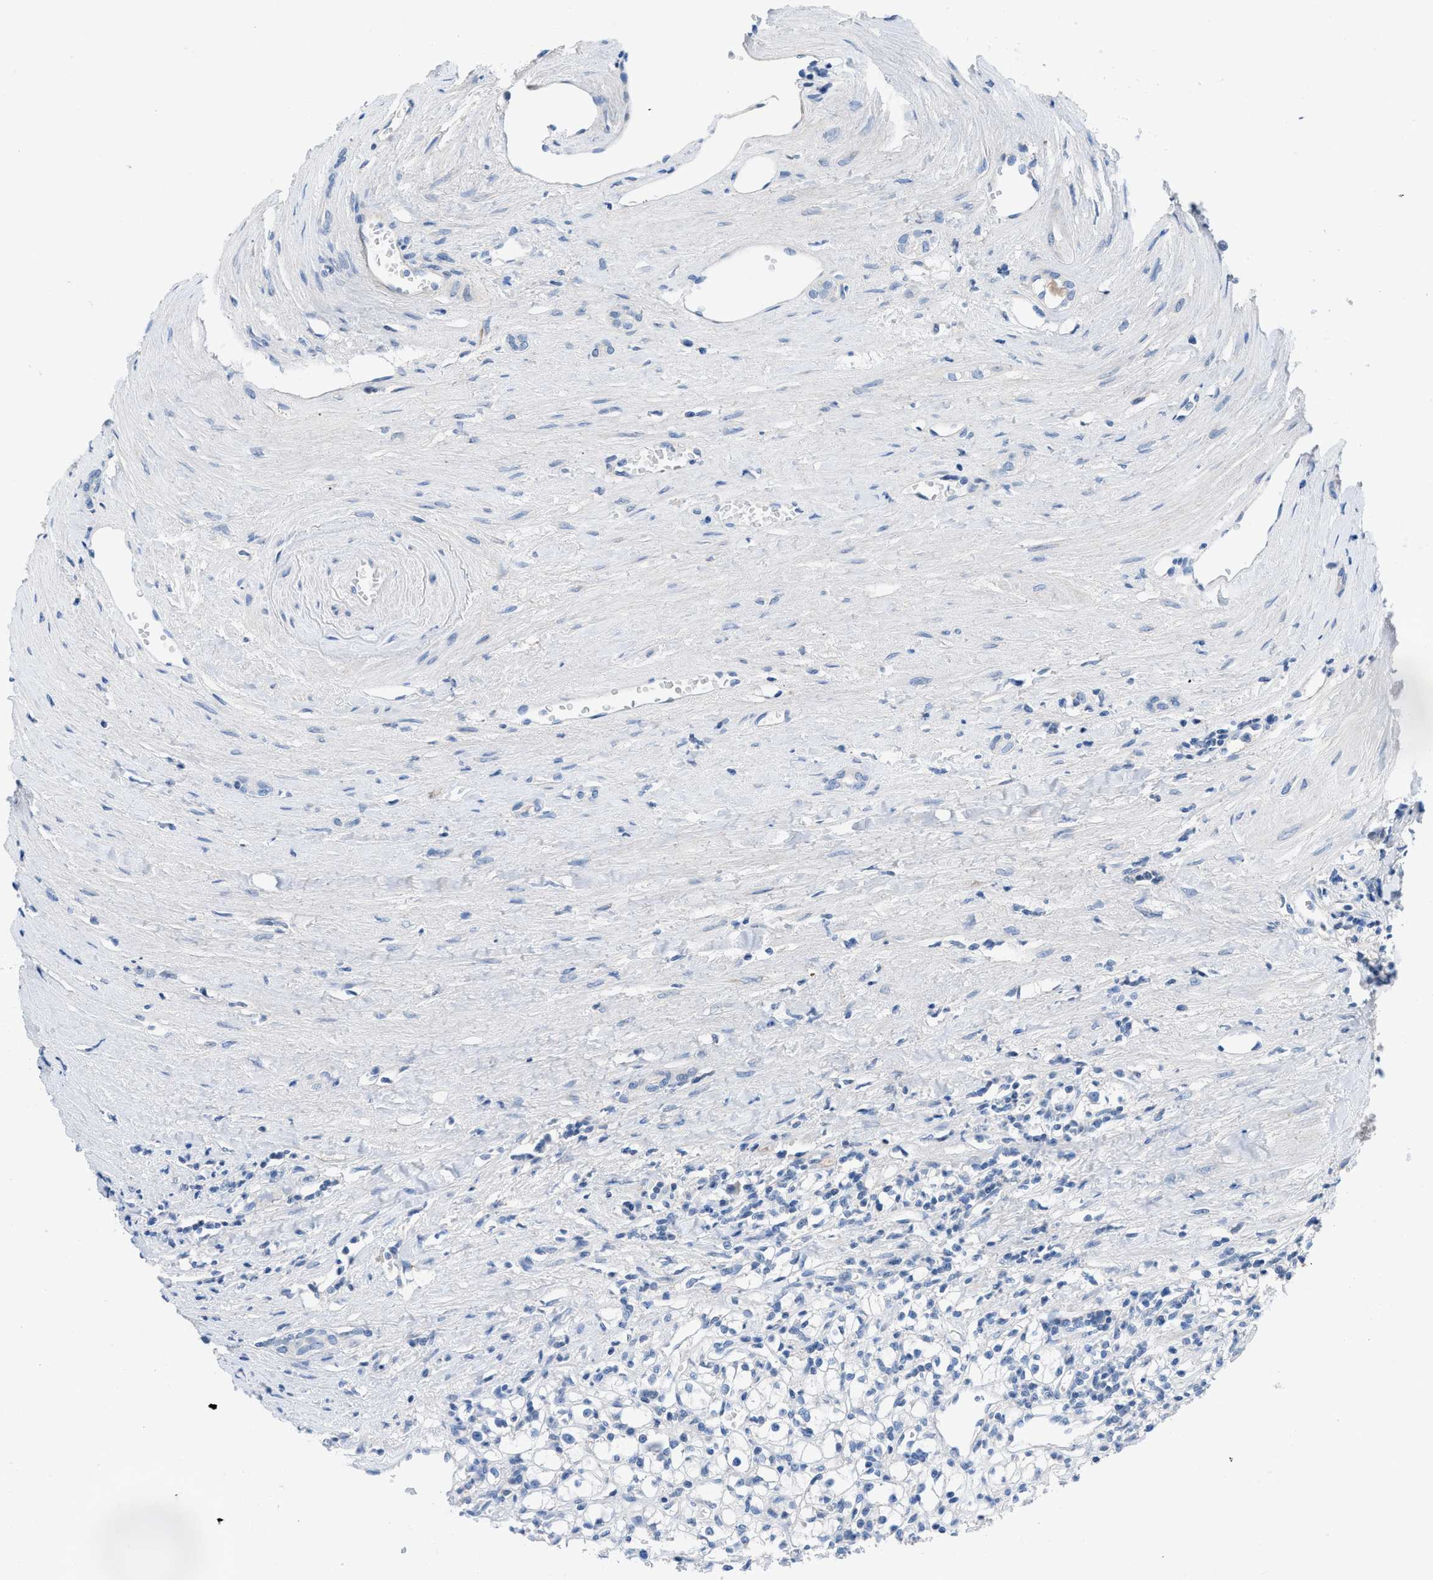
{"staining": {"intensity": "negative", "quantity": "none", "location": "none"}, "tissue": "renal cancer", "cell_type": "Tumor cells", "image_type": "cancer", "snomed": [{"axis": "morphology", "description": "Adenocarcinoma, NOS"}, {"axis": "topography", "description": "Kidney"}], "caption": "High magnification brightfield microscopy of renal adenocarcinoma stained with DAB (brown) and counterstained with hematoxylin (blue): tumor cells show no significant staining.", "gene": "HPX", "patient": {"sex": "male", "age": 56}}